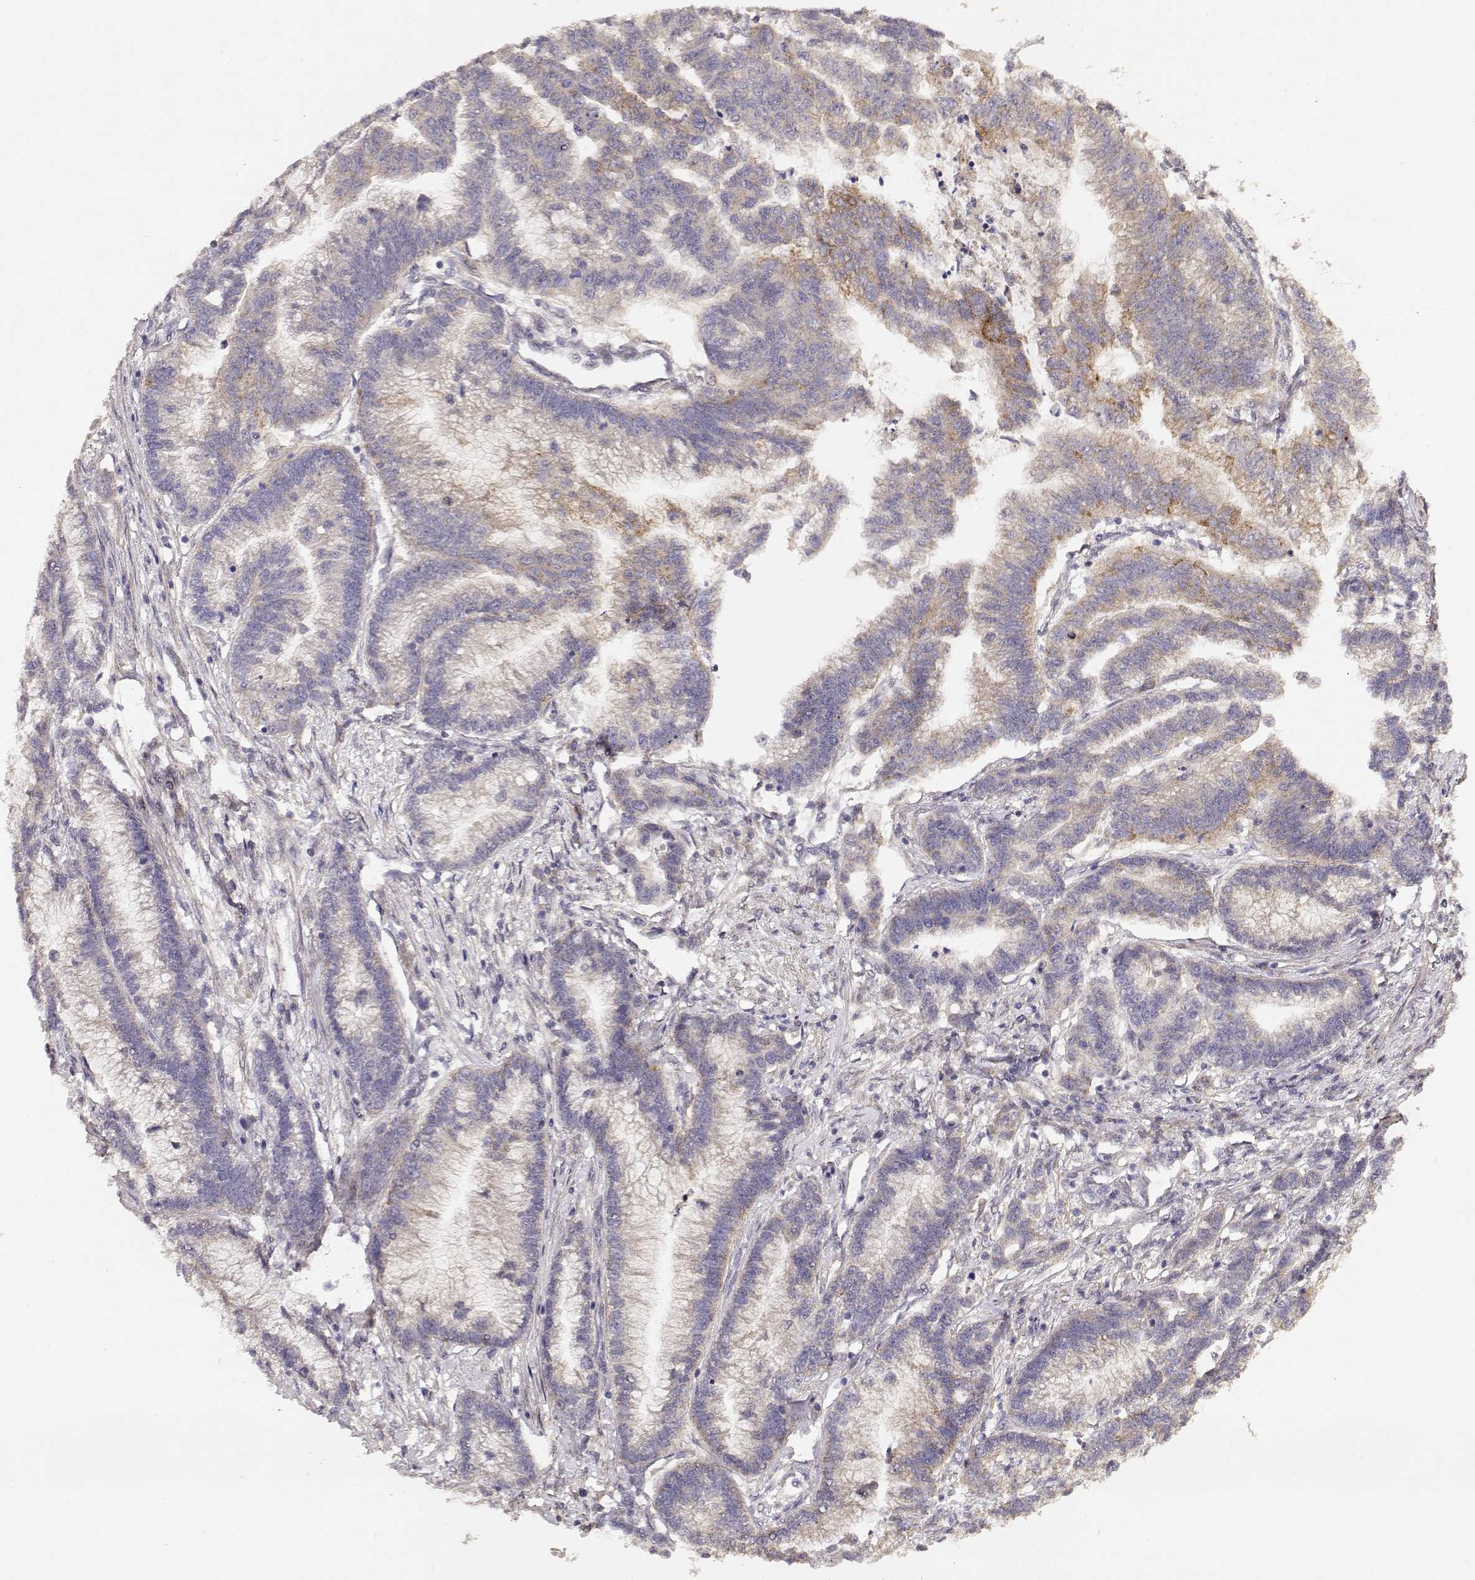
{"staining": {"intensity": "weak", "quantity": ">75%", "location": "cytoplasmic/membranous"}, "tissue": "stomach cancer", "cell_type": "Tumor cells", "image_type": "cancer", "snomed": [{"axis": "morphology", "description": "Adenocarcinoma, NOS"}, {"axis": "topography", "description": "Stomach"}], "caption": "Stomach cancer (adenocarcinoma) stained with a brown dye displays weak cytoplasmic/membranous positive expression in approximately >75% of tumor cells.", "gene": "PICK1", "patient": {"sex": "male", "age": 83}}